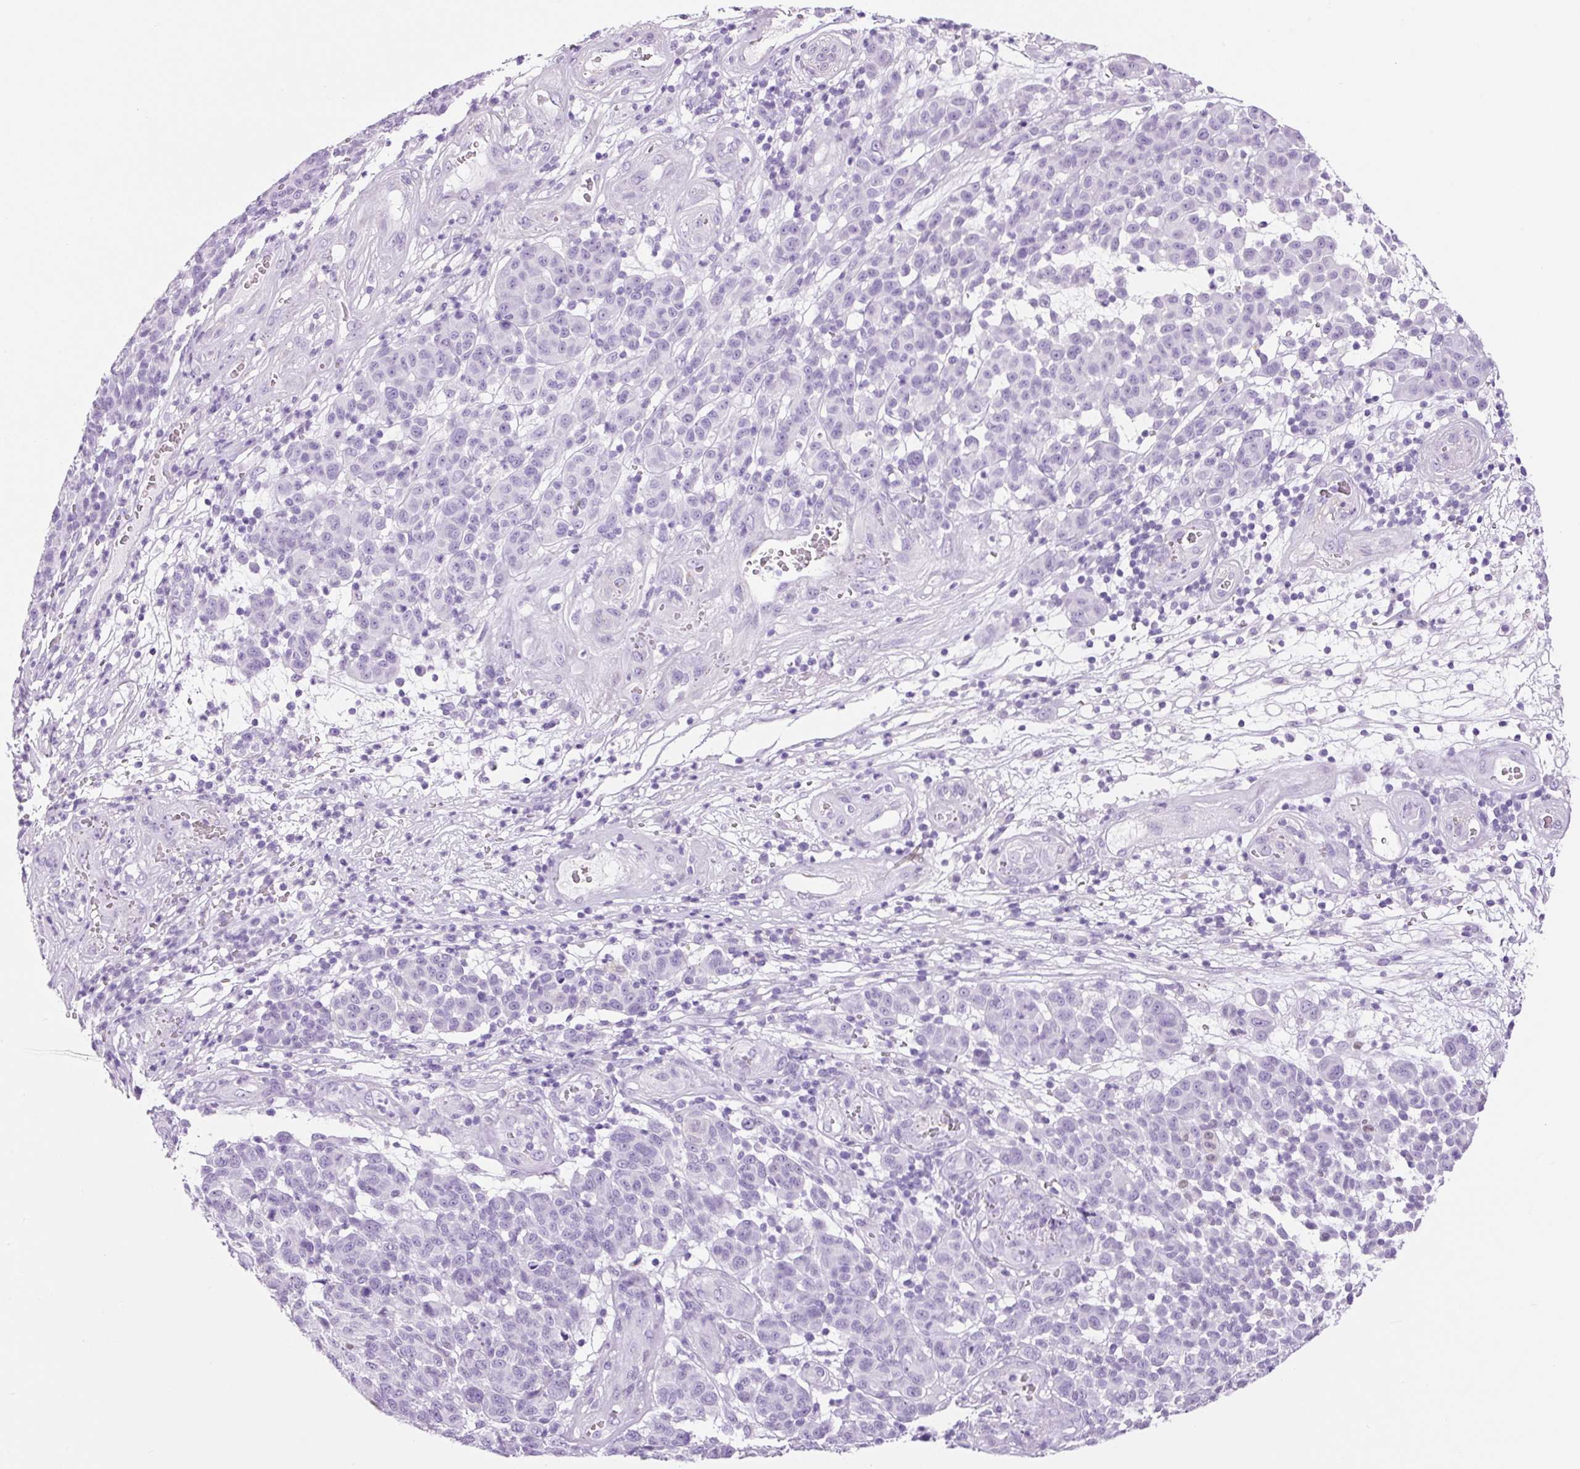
{"staining": {"intensity": "negative", "quantity": "none", "location": "none"}, "tissue": "melanoma", "cell_type": "Tumor cells", "image_type": "cancer", "snomed": [{"axis": "morphology", "description": "Malignant melanoma, NOS"}, {"axis": "topography", "description": "Skin"}], "caption": "Melanoma stained for a protein using immunohistochemistry exhibits no staining tumor cells.", "gene": "ADSS1", "patient": {"sex": "male", "age": 49}}